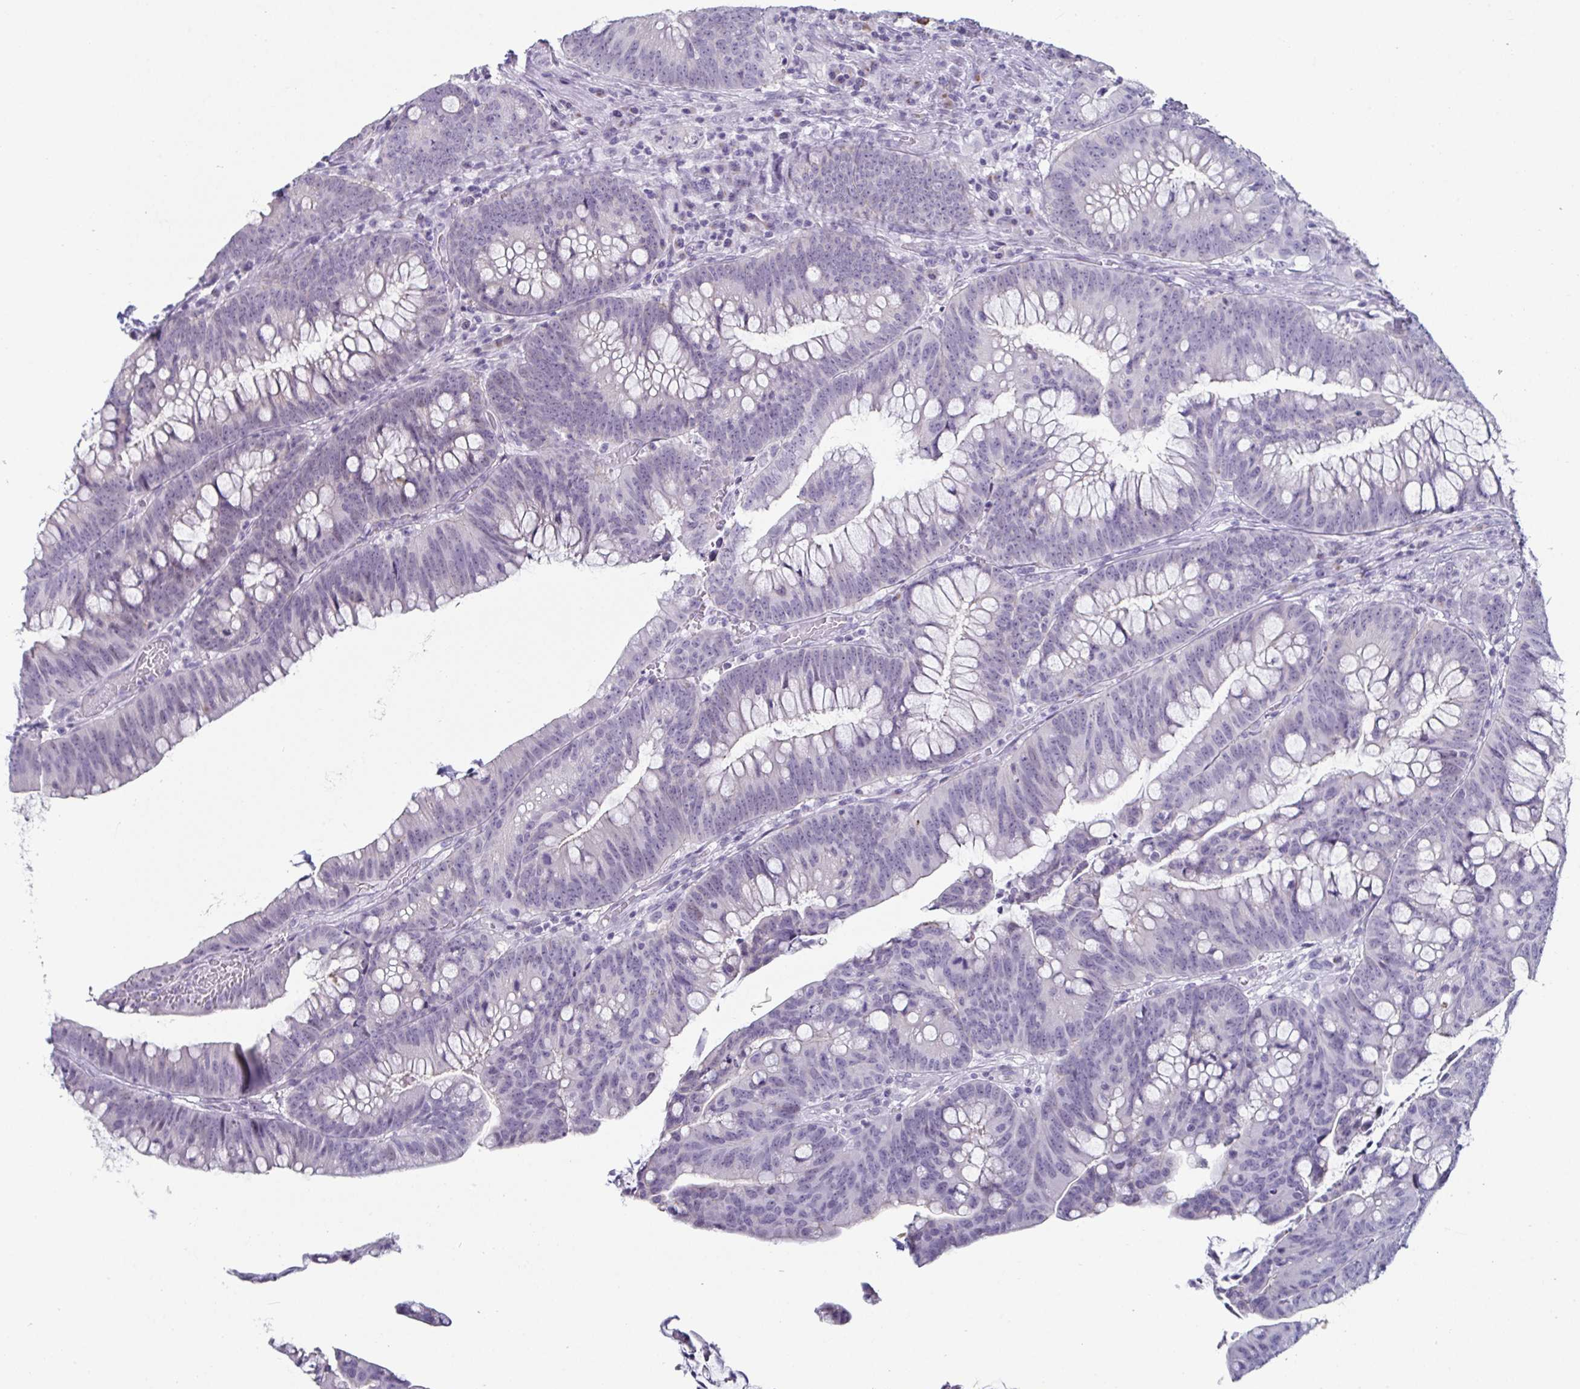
{"staining": {"intensity": "negative", "quantity": "none", "location": "none"}, "tissue": "colorectal cancer", "cell_type": "Tumor cells", "image_type": "cancer", "snomed": [{"axis": "morphology", "description": "Adenocarcinoma, NOS"}, {"axis": "topography", "description": "Colon"}], "caption": "Colorectal cancer stained for a protein using IHC shows no staining tumor cells.", "gene": "VSIG10L", "patient": {"sex": "male", "age": 62}}